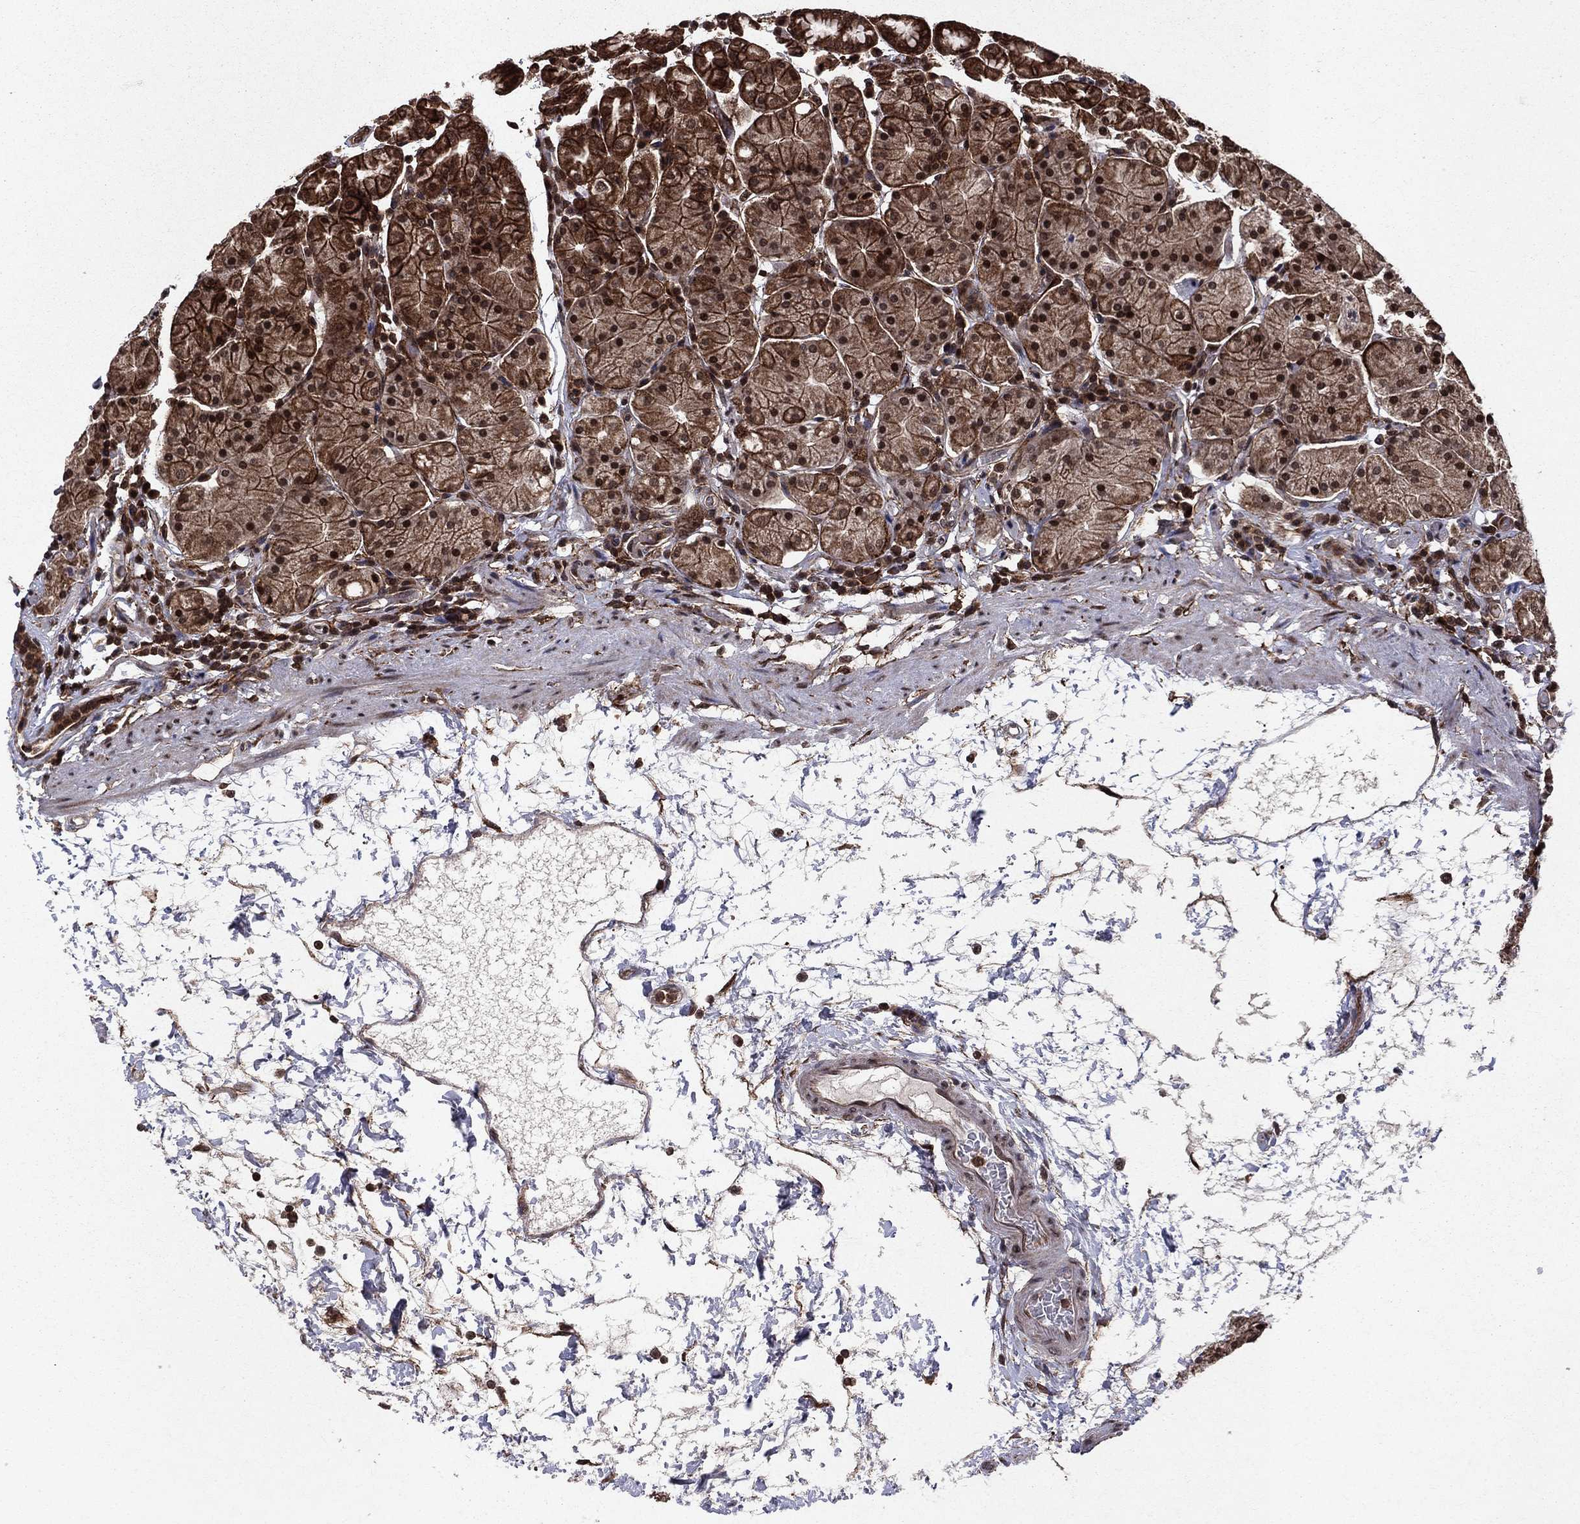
{"staining": {"intensity": "strong", "quantity": ">75%", "location": "cytoplasmic/membranous,nuclear"}, "tissue": "stomach", "cell_type": "Glandular cells", "image_type": "normal", "snomed": [{"axis": "morphology", "description": "Normal tissue, NOS"}, {"axis": "topography", "description": "Stomach"}], "caption": "A photomicrograph showing strong cytoplasmic/membranous,nuclear expression in about >75% of glandular cells in unremarkable stomach, as visualized by brown immunohistochemical staining.", "gene": "SSX2IP", "patient": {"sex": "male", "age": 54}}